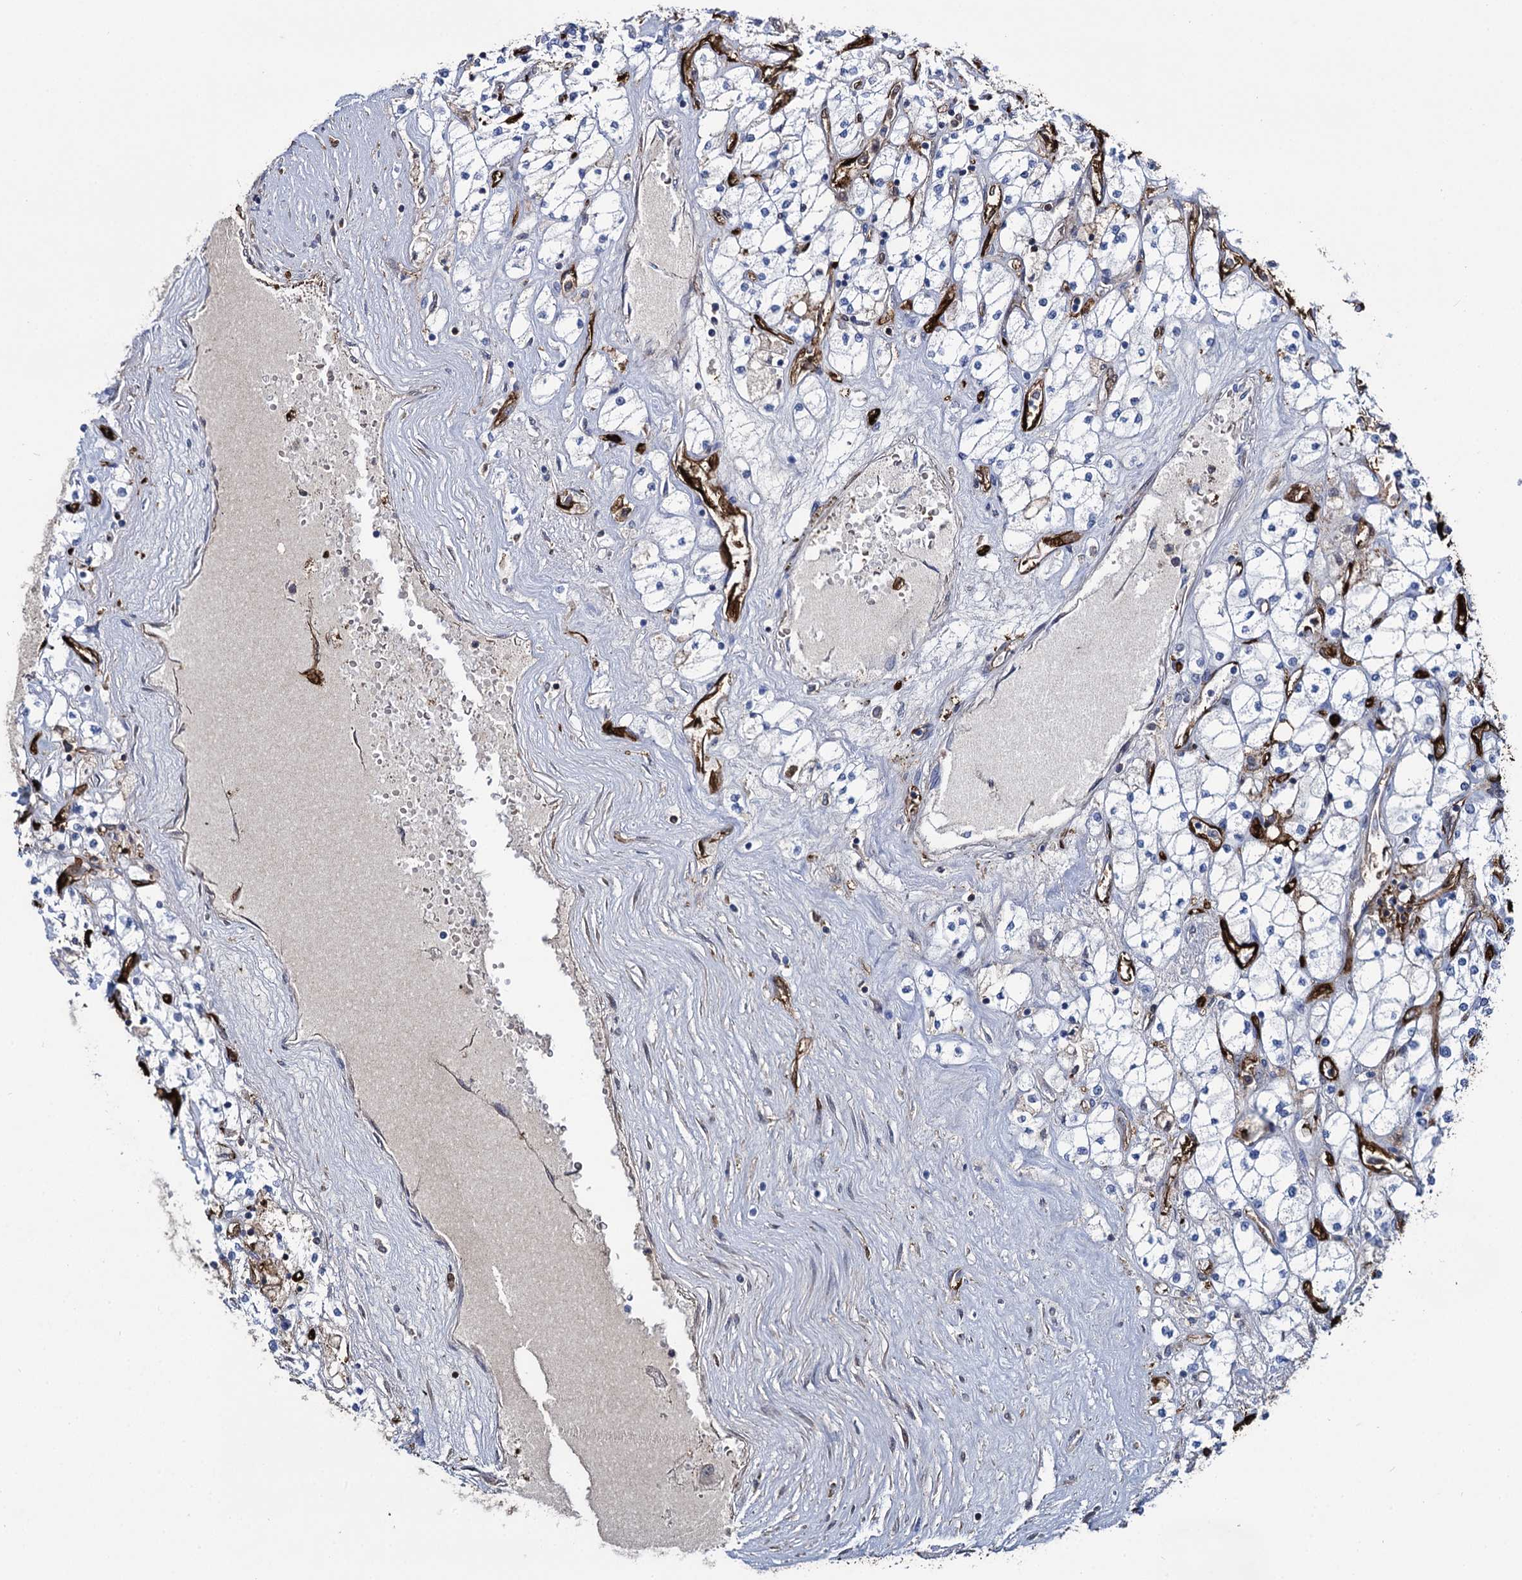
{"staining": {"intensity": "weak", "quantity": "<25%", "location": "cytoplasmic/membranous"}, "tissue": "renal cancer", "cell_type": "Tumor cells", "image_type": "cancer", "snomed": [{"axis": "morphology", "description": "Adenocarcinoma, NOS"}, {"axis": "topography", "description": "Kidney"}], "caption": "DAB (3,3'-diaminobenzidine) immunohistochemical staining of human renal adenocarcinoma shows no significant expression in tumor cells.", "gene": "FABP5", "patient": {"sex": "male", "age": 80}}